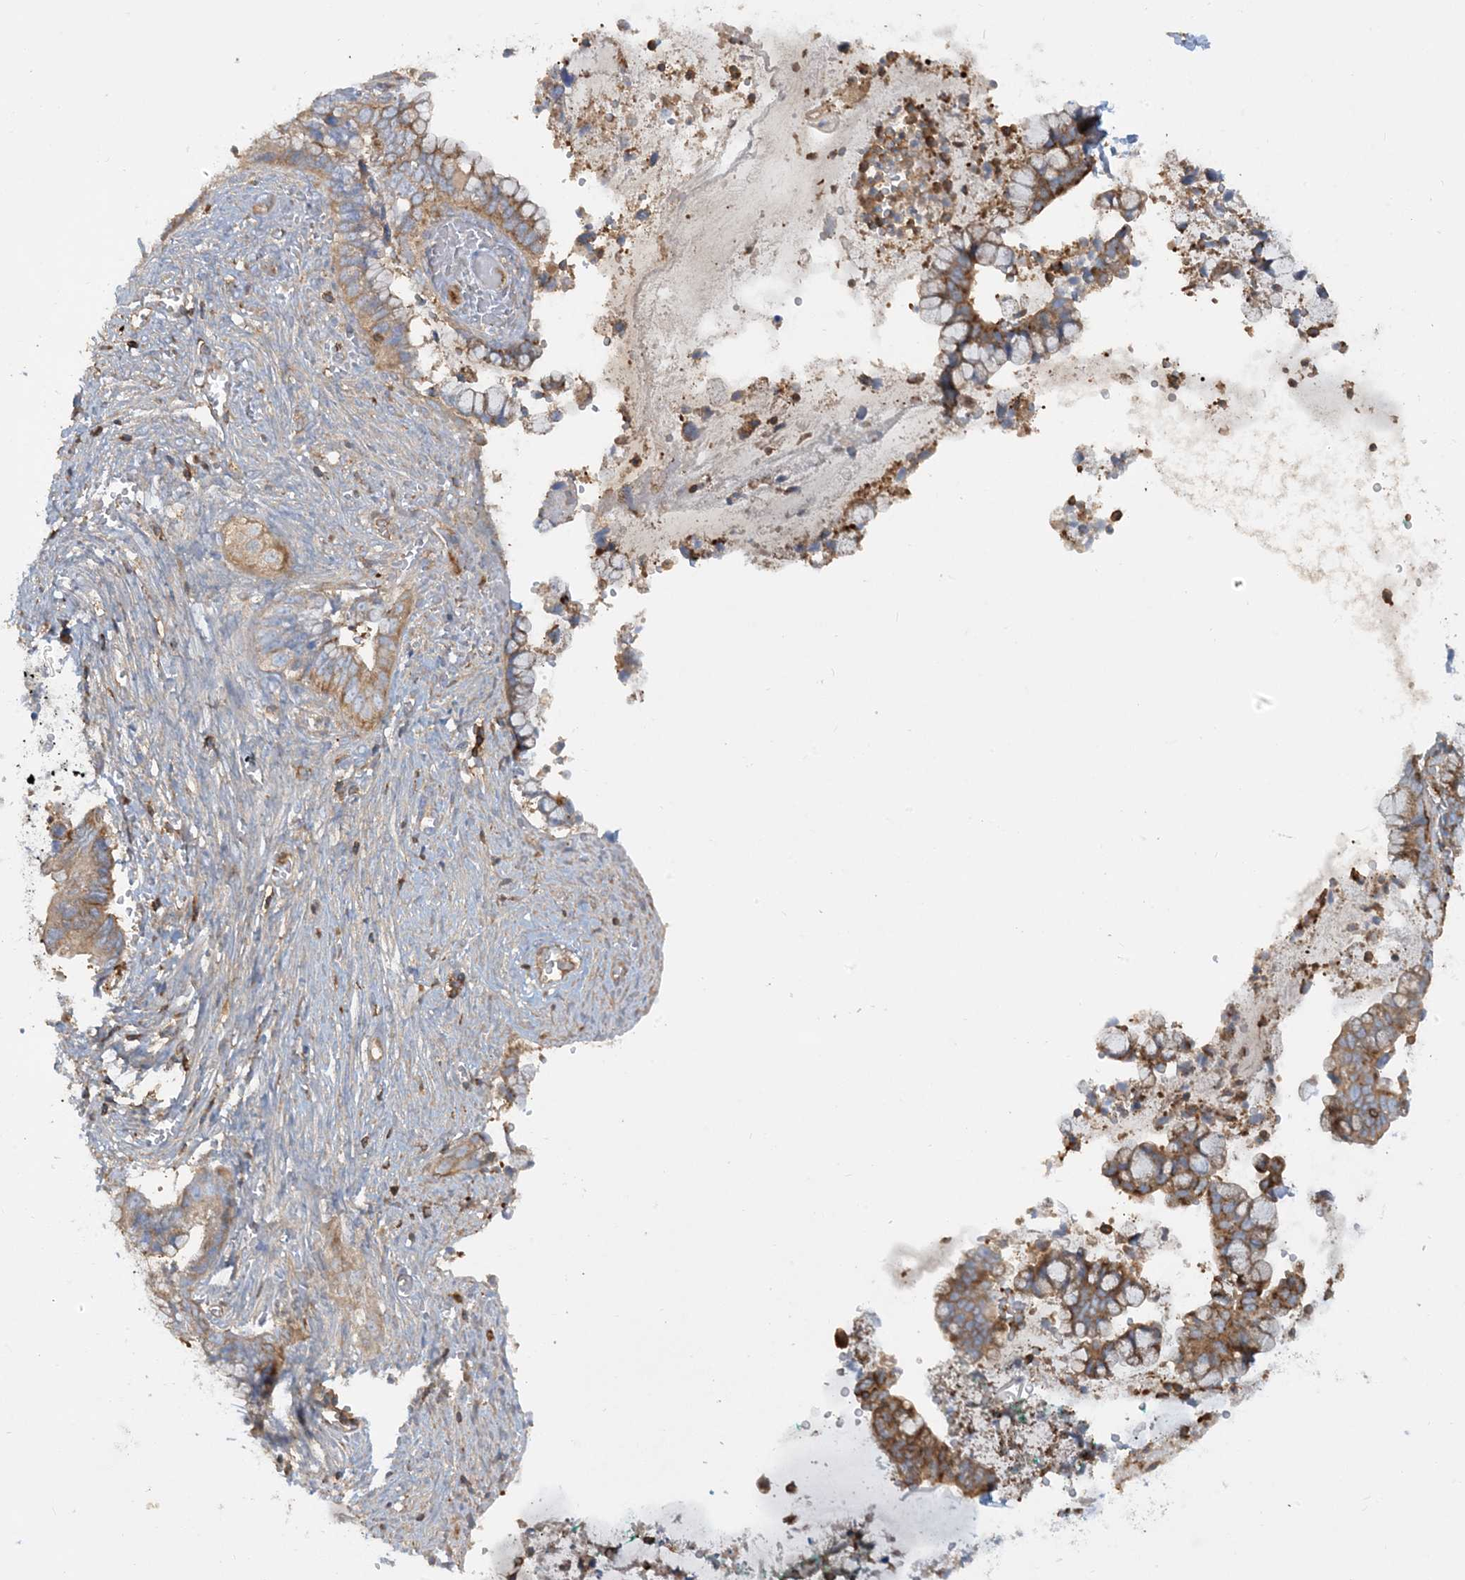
{"staining": {"intensity": "moderate", "quantity": ">75%", "location": "cytoplasmic/membranous"}, "tissue": "cervical cancer", "cell_type": "Tumor cells", "image_type": "cancer", "snomed": [{"axis": "morphology", "description": "Adenocarcinoma, NOS"}, {"axis": "topography", "description": "Cervix"}], "caption": "Cervical cancer (adenocarcinoma) tissue demonstrates moderate cytoplasmic/membranous positivity in about >75% of tumor cells, visualized by immunohistochemistry. (brown staining indicates protein expression, while blue staining denotes nuclei).", "gene": "SFMBT2", "patient": {"sex": "female", "age": 44}}